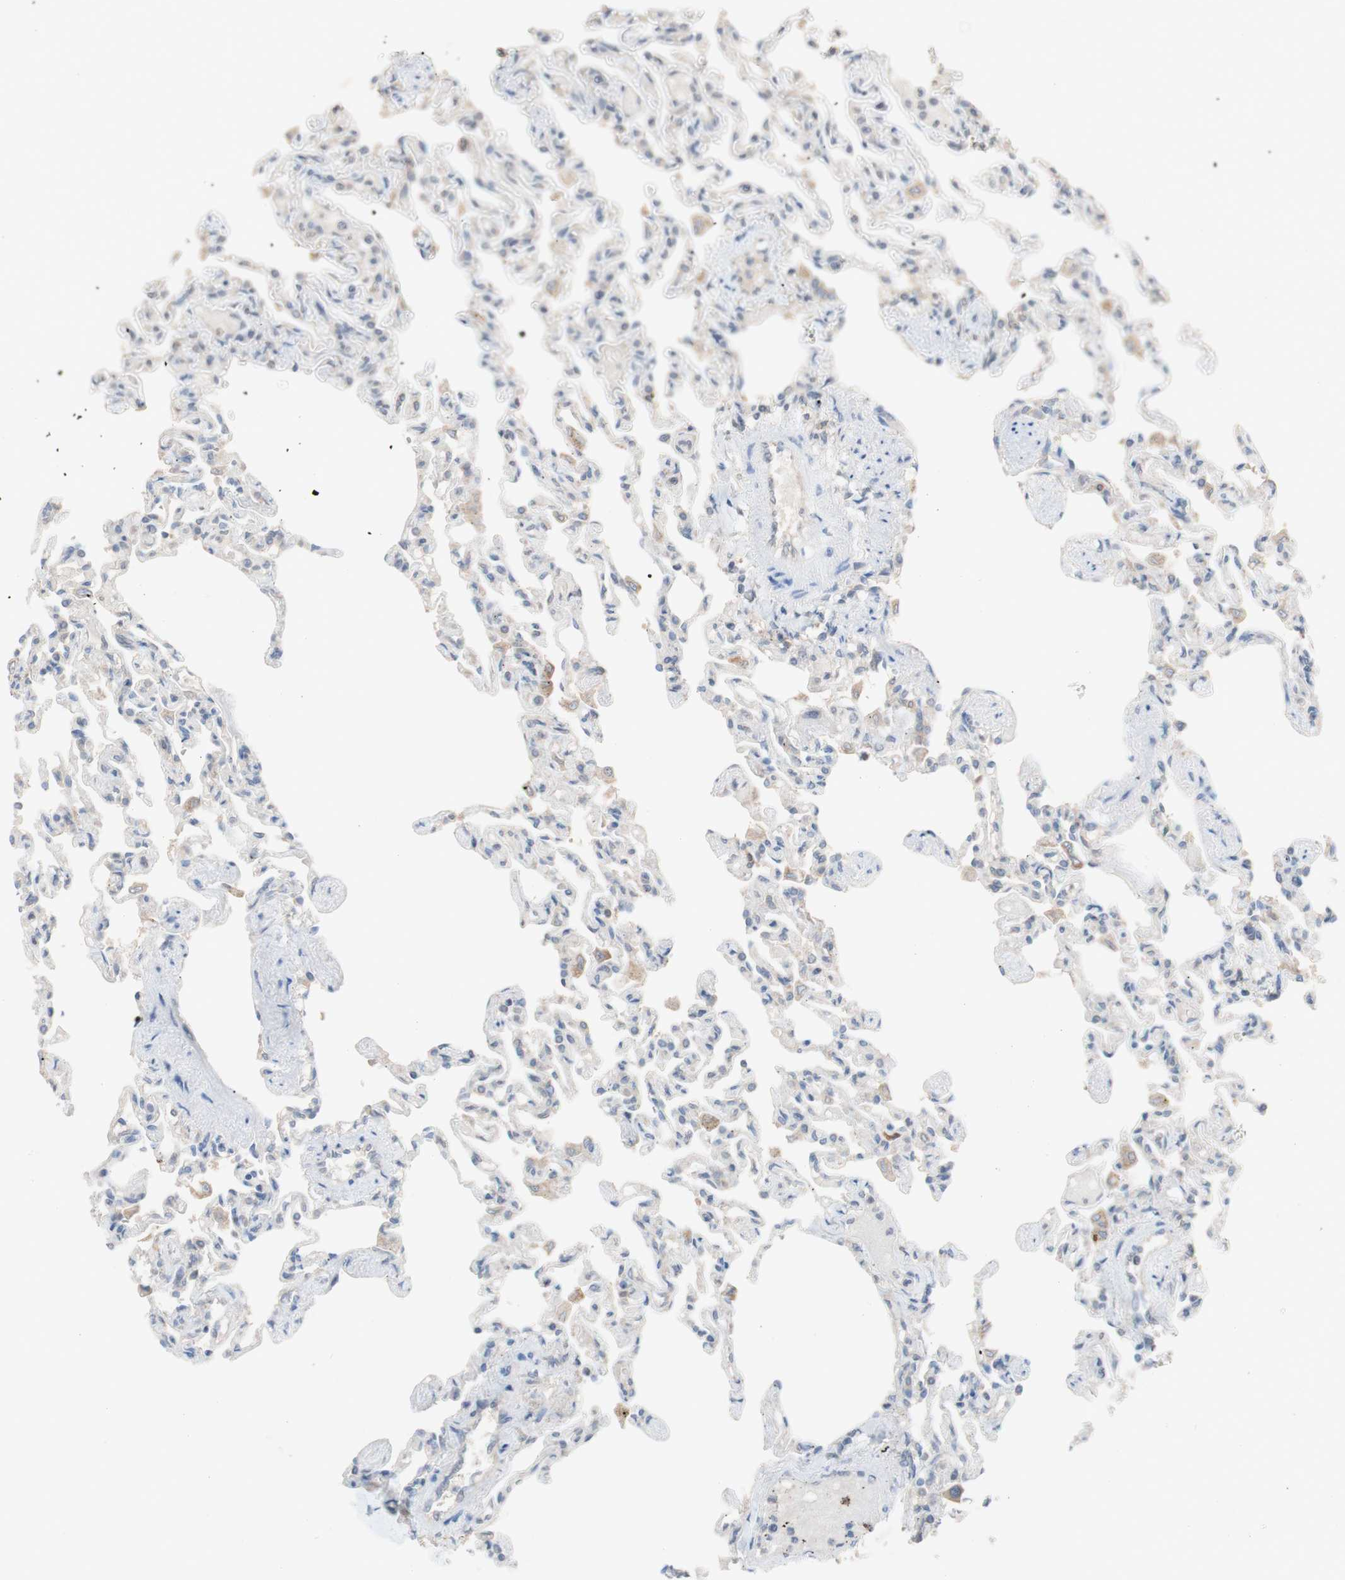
{"staining": {"intensity": "negative", "quantity": "none", "location": "none"}, "tissue": "lung", "cell_type": "Alveolar cells", "image_type": "normal", "snomed": [{"axis": "morphology", "description": "Normal tissue, NOS"}, {"axis": "topography", "description": "Lung"}], "caption": "Lung stained for a protein using immunohistochemistry reveals no staining alveolar cells.", "gene": "PEX2", "patient": {"sex": "male", "age": 21}}